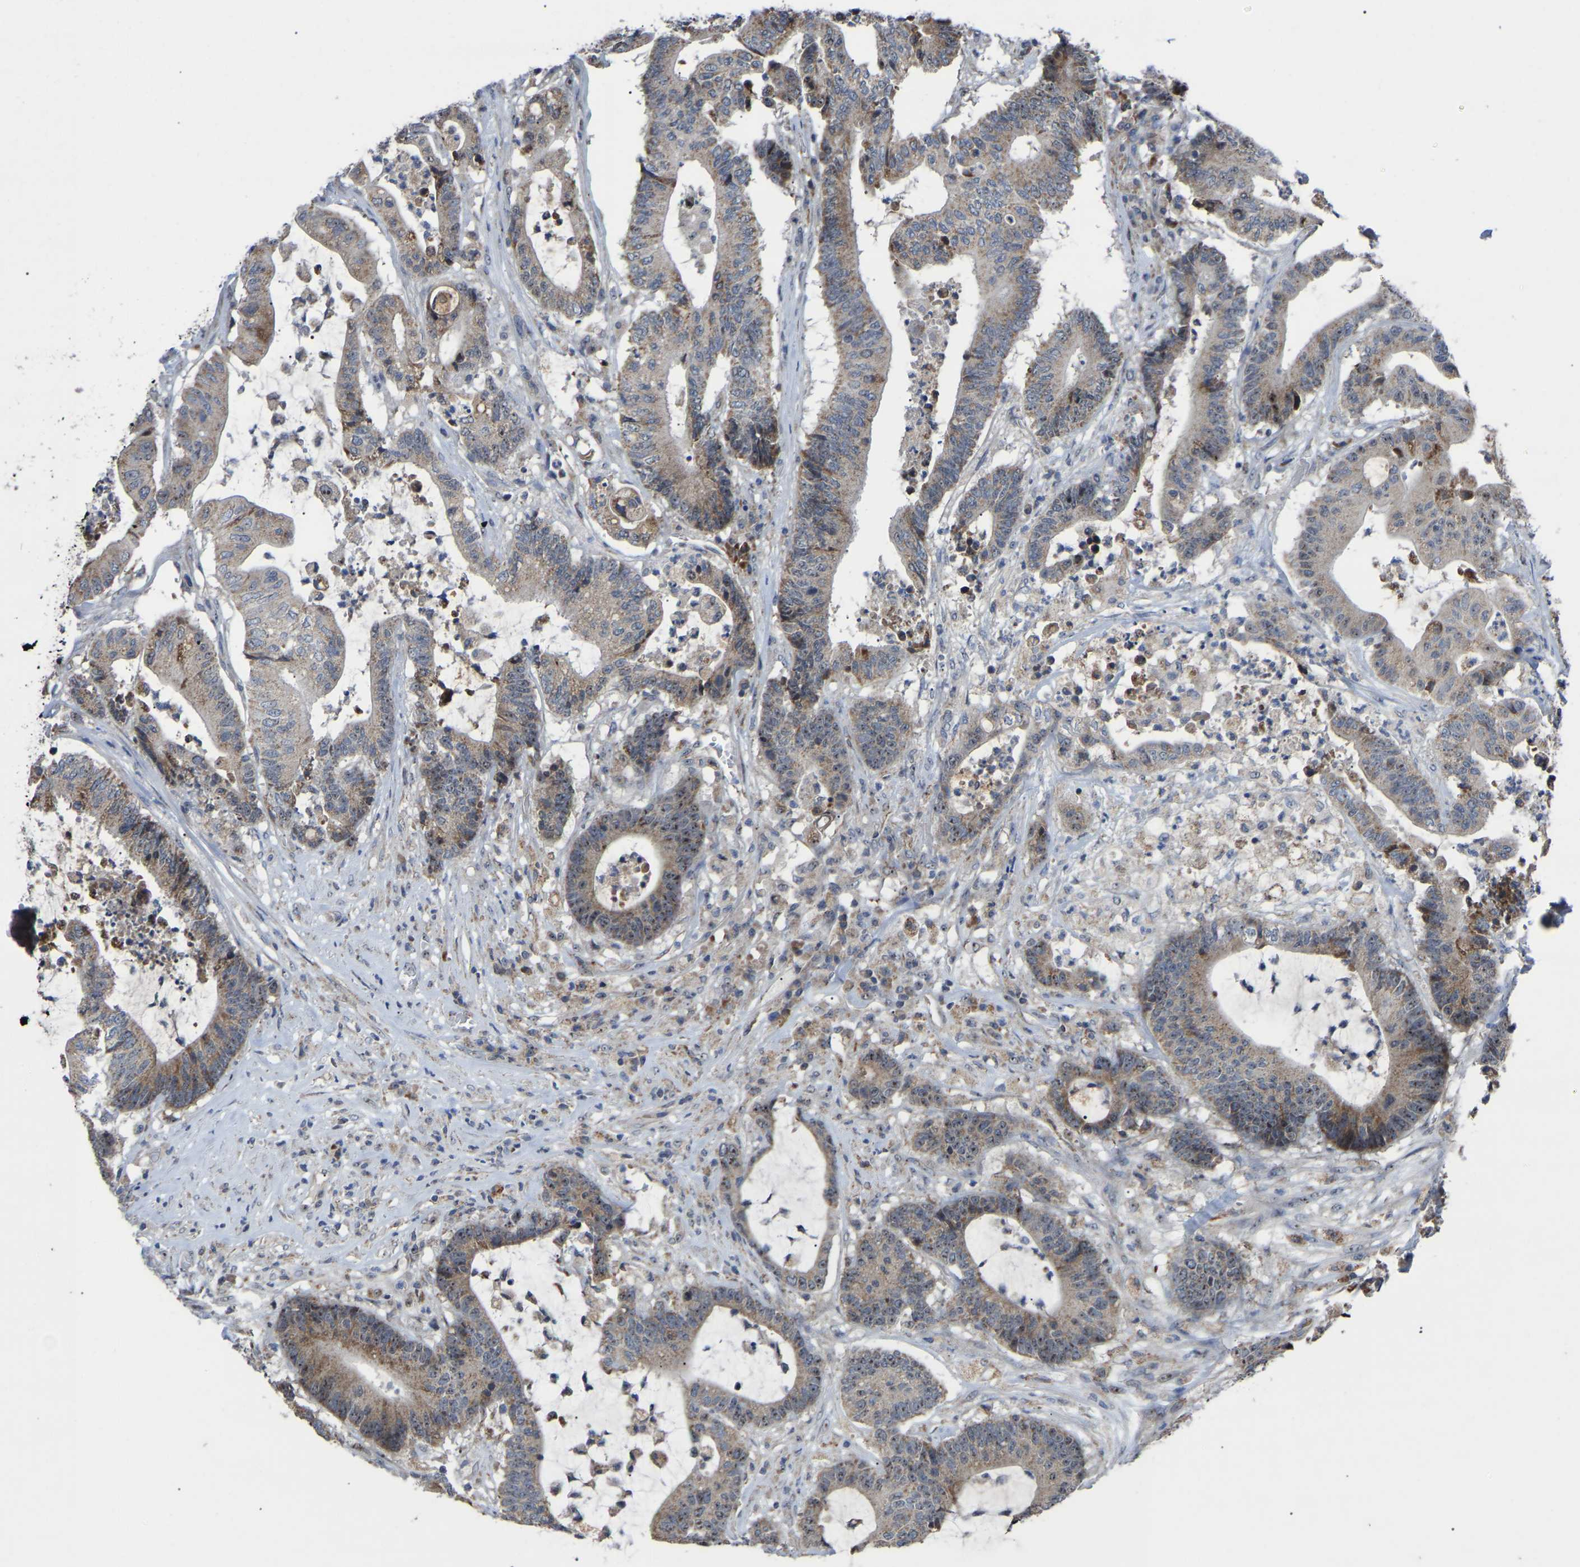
{"staining": {"intensity": "moderate", "quantity": ">75%", "location": "cytoplasmic/membranous,nuclear"}, "tissue": "colorectal cancer", "cell_type": "Tumor cells", "image_type": "cancer", "snomed": [{"axis": "morphology", "description": "Adenocarcinoma, NOS"}, {"axis": "topography", "description": "Colon"}], "caption": "Colorectal adenocarcinoma stained with a brown dye demonstrates moderate cytoplasmic/membranous and nuclear positive staining in about >75% of tumor cells.", "gene": "NOP53", "patient": {"sex": "female", "age": 84}}